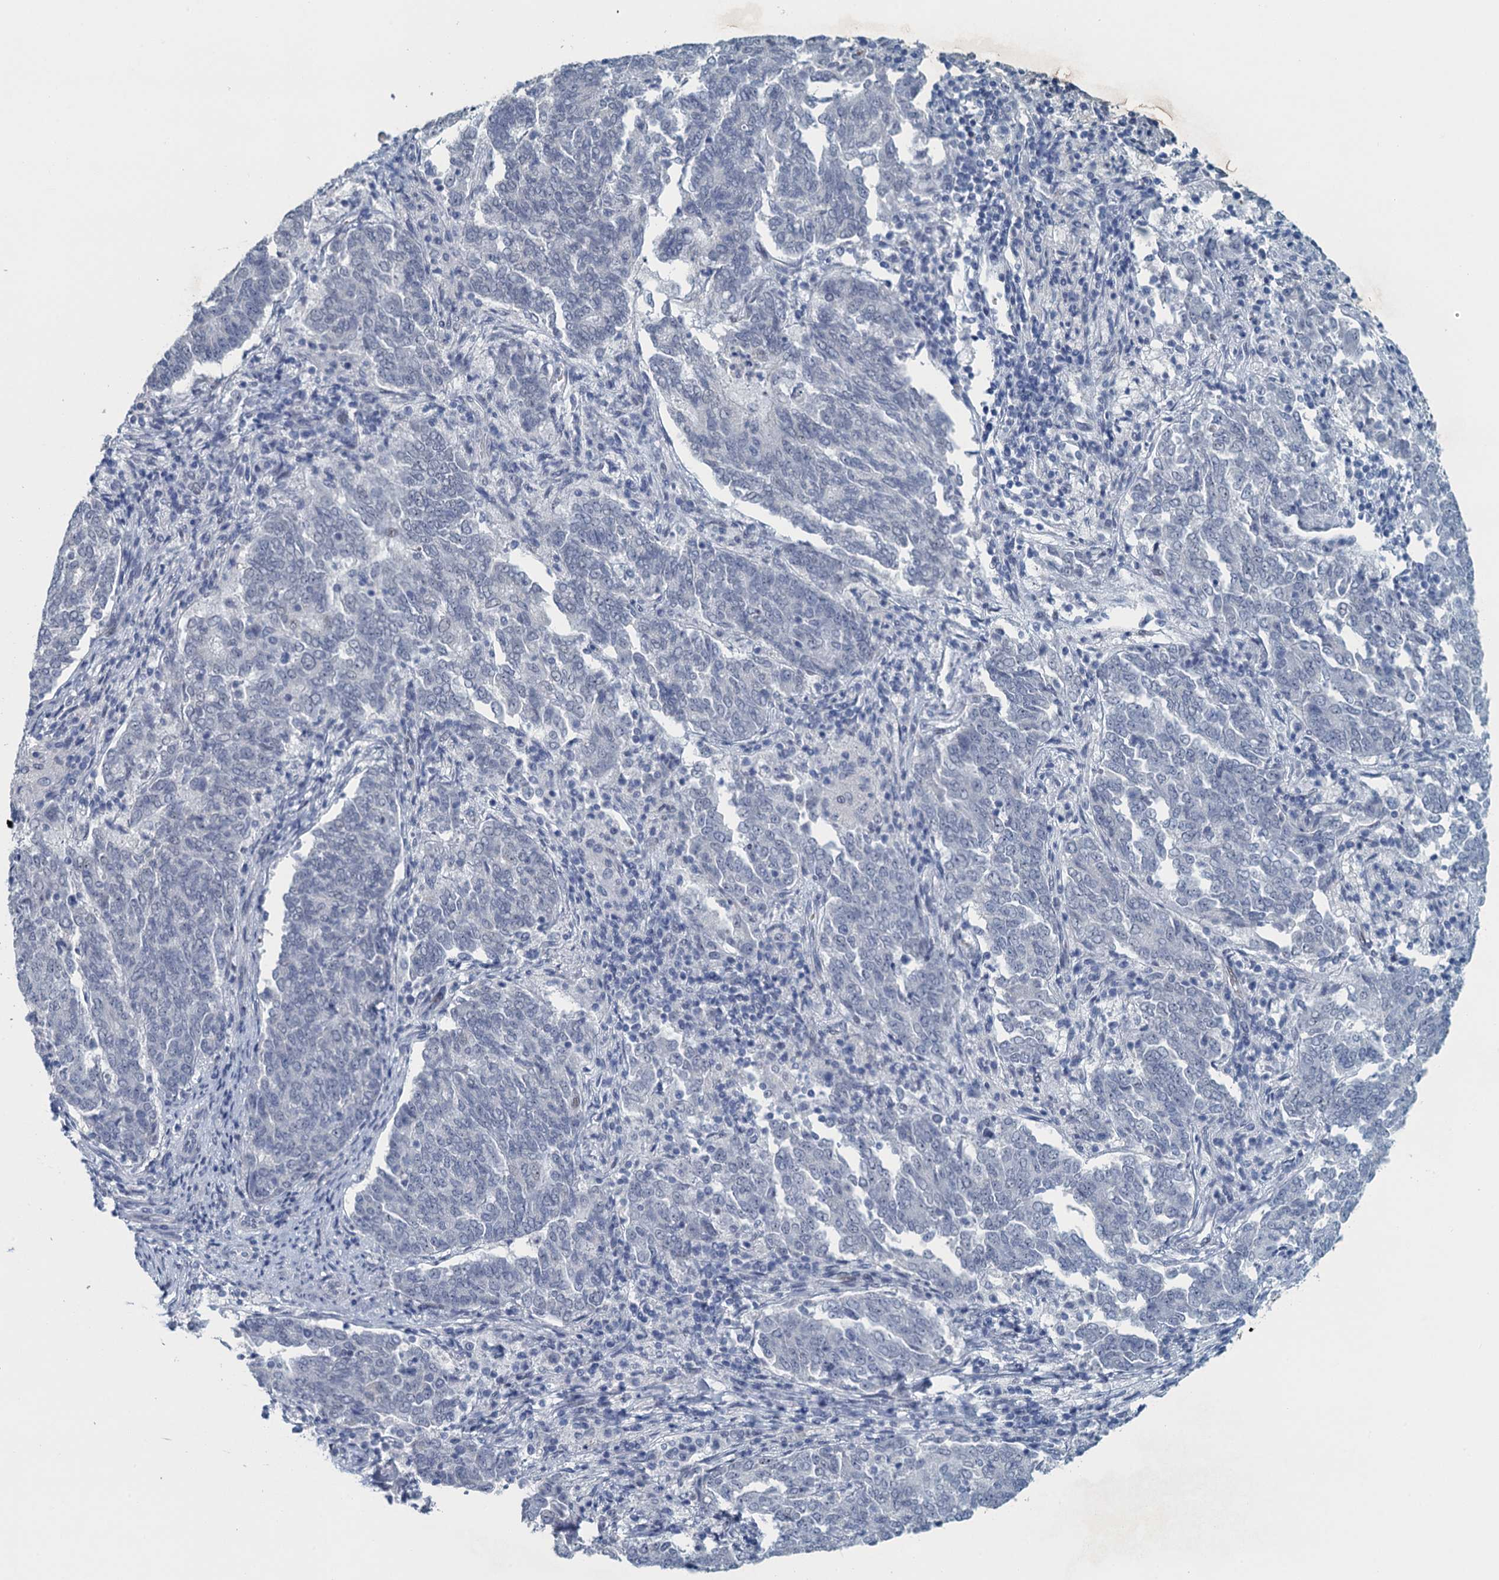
{"staining": {"intensity": "negative", "quantity": "none", "location": "none"}, "tissue": "endometrial cancer", "cell_type": "Tumor cells", "image_type": "cancer", "snomed": [{"axis": "morphology", "description": "Adenocarcinoma, NOS"}, {"axis": "topography", "description": "Endometrium"}], "caption": "The IHC image has no significant expression in tumor cells of endometrial cancer (adenocarcinoma) tissue.", "gene": "TTLL9", "patient": {"sex": "female", "age": 80}}